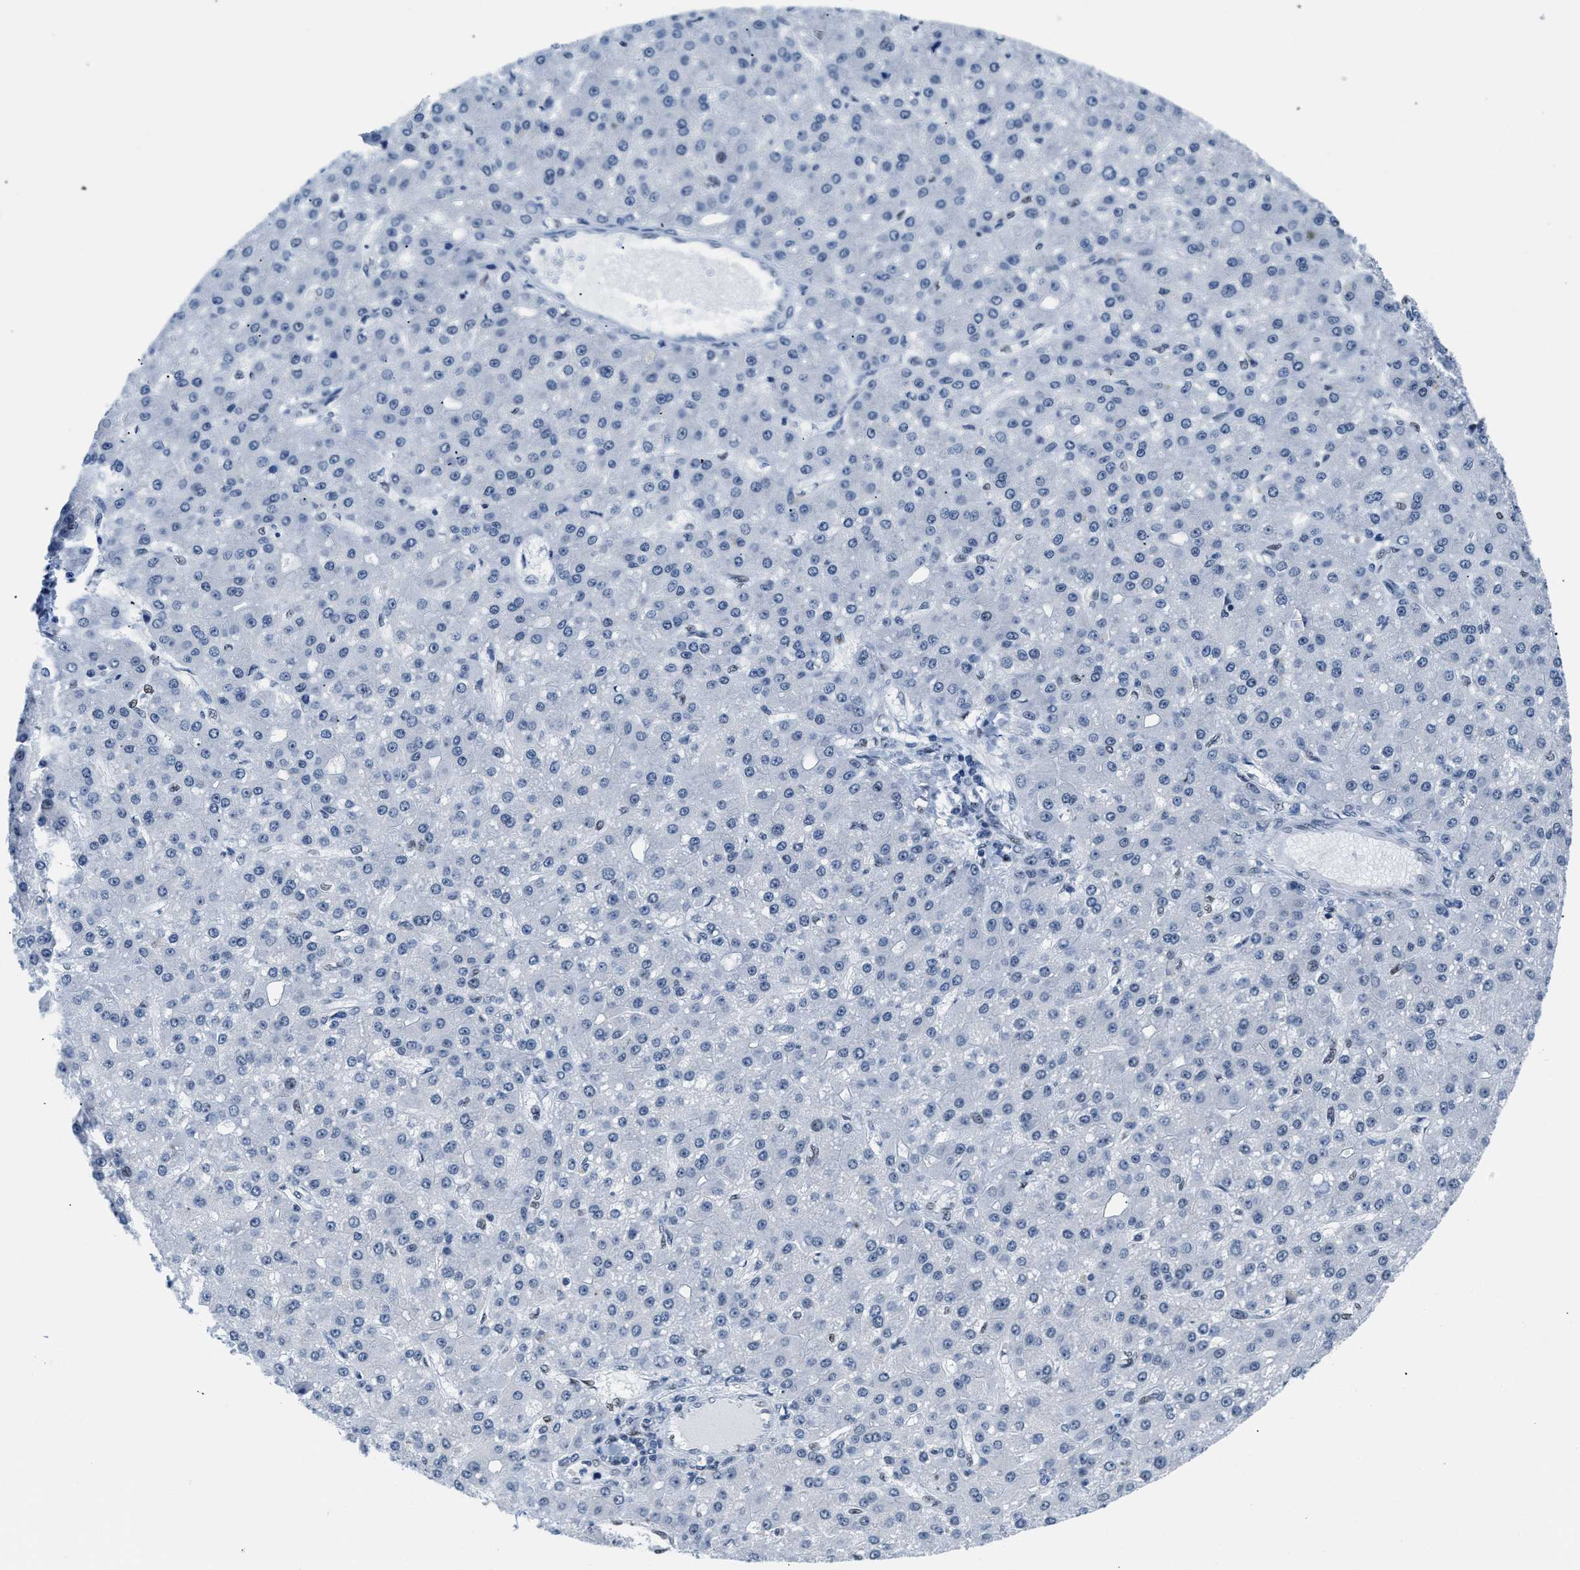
{"staining": {"intensity": "weak", "quantity": "<25%", "location": "nuclear"}, "tissue": "liver cancer", "cell_type": "Tumor cells", "image_type": "cancer", "snomed": [{"axis": "morphology", "description": "Carcinoma, Hepatocellular, NOS"}, {"axis": "topography", "description": "Liver"}], "caption": "This micrograph is of liver cancer (hepatocellular carcinoma) stained with IHC to label a protein in brown with the nuclei are counter-stained blue. There is no positivity in tumor cells.", "gene": "CTBP1", "patient": {"sex": "male", "age": 67}}